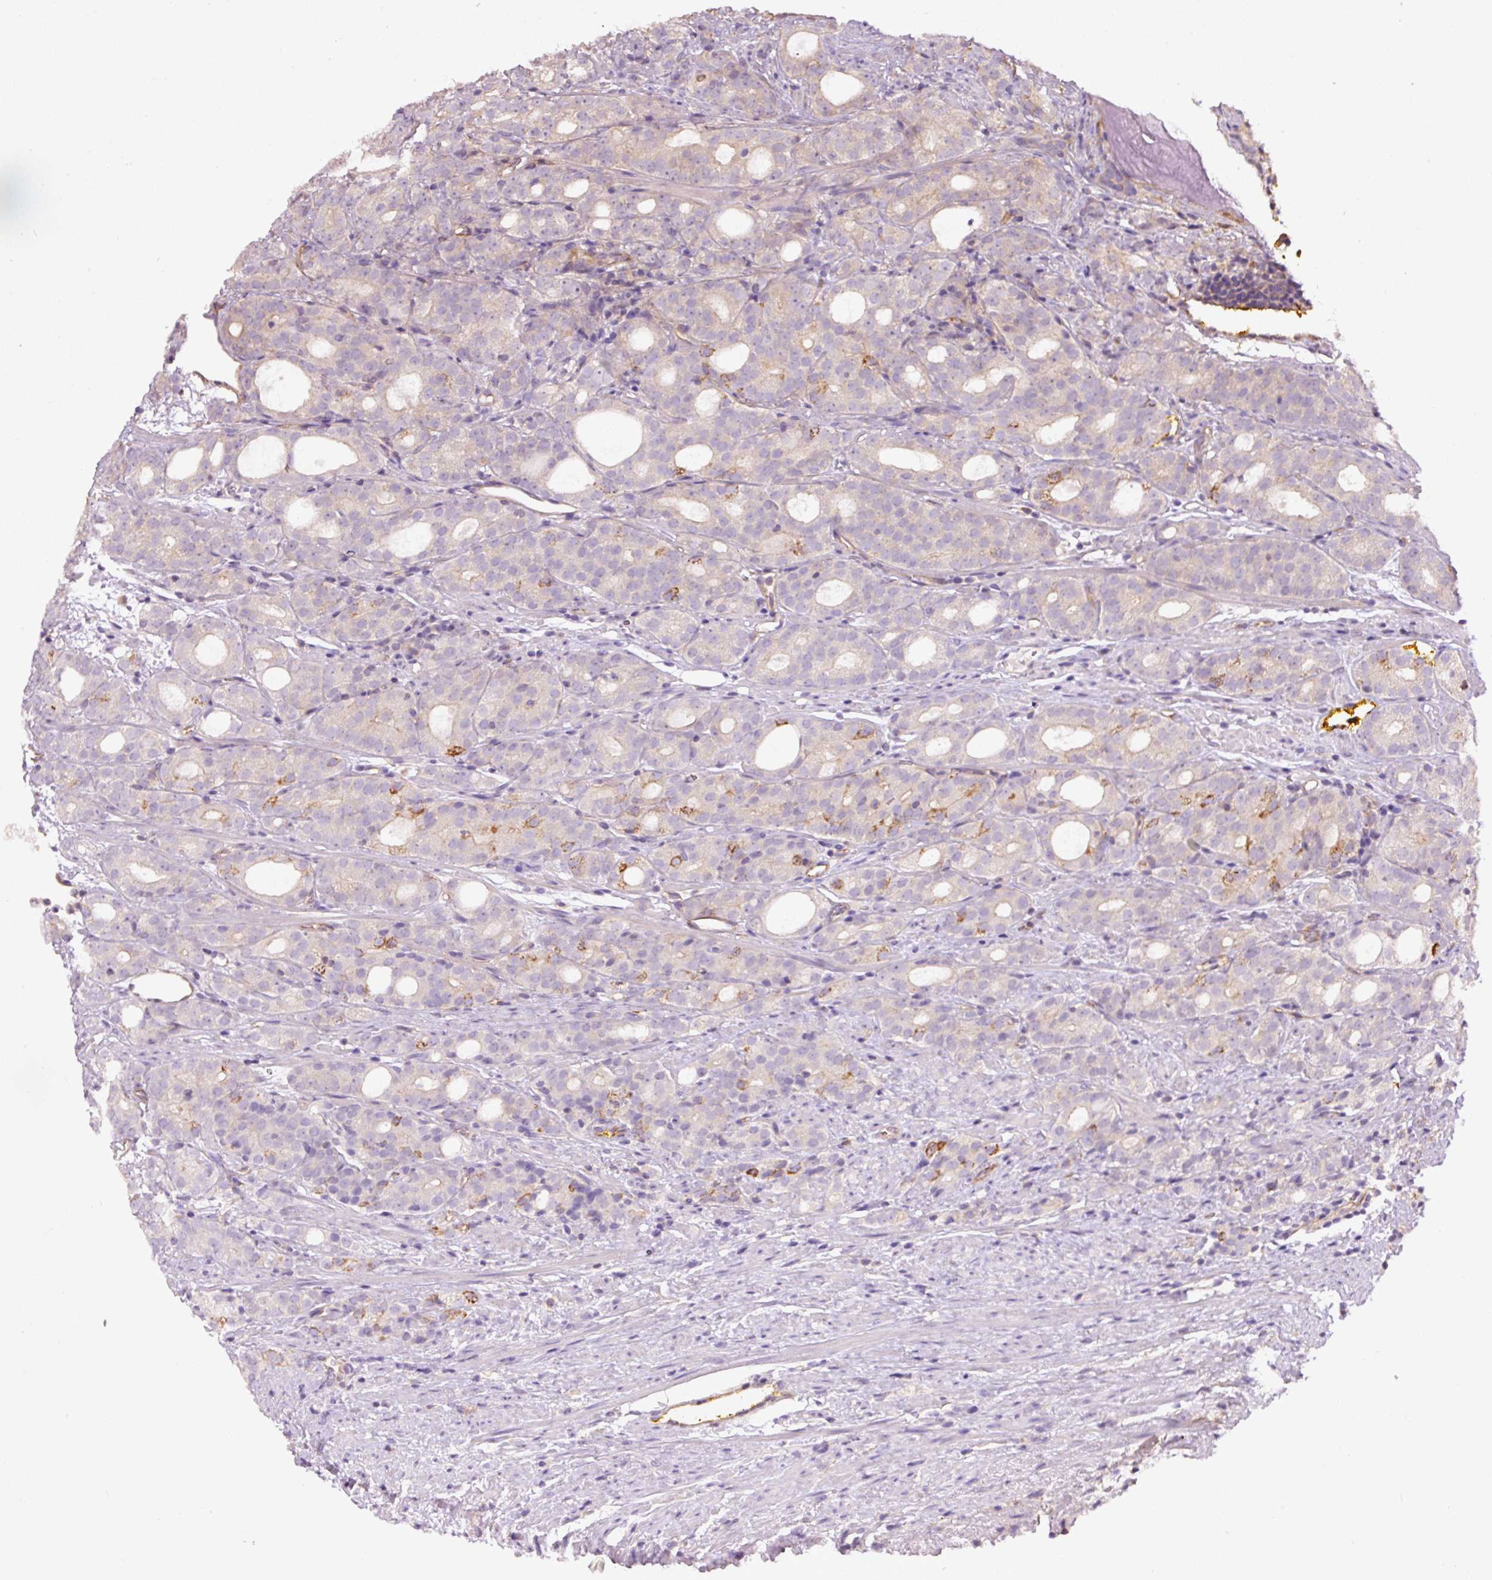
{"staining": {"intensity": "moderate", "quantity": "<25%", "location": "cytoplasmic/membranous"}, "tissue": "prostate cancer", "cell_type": "Tumor cells", "image_type": "cancer", "snomed": [{"axis": "morphology", "description": "Adenocarcinoma, High grade"}, {"axis": "topography", "description": "Prostate"}], "caption": "High-grade adenocarcinoma (prostate) stained with DAB (3,3'-diaminobenzidine) IHC reveals low levels of moderate cytoplasmic/membranous positivity in approximately <25% of tumor cells.", "gene": "PCK2", "patient": {"sex": "male", "age": 64}}